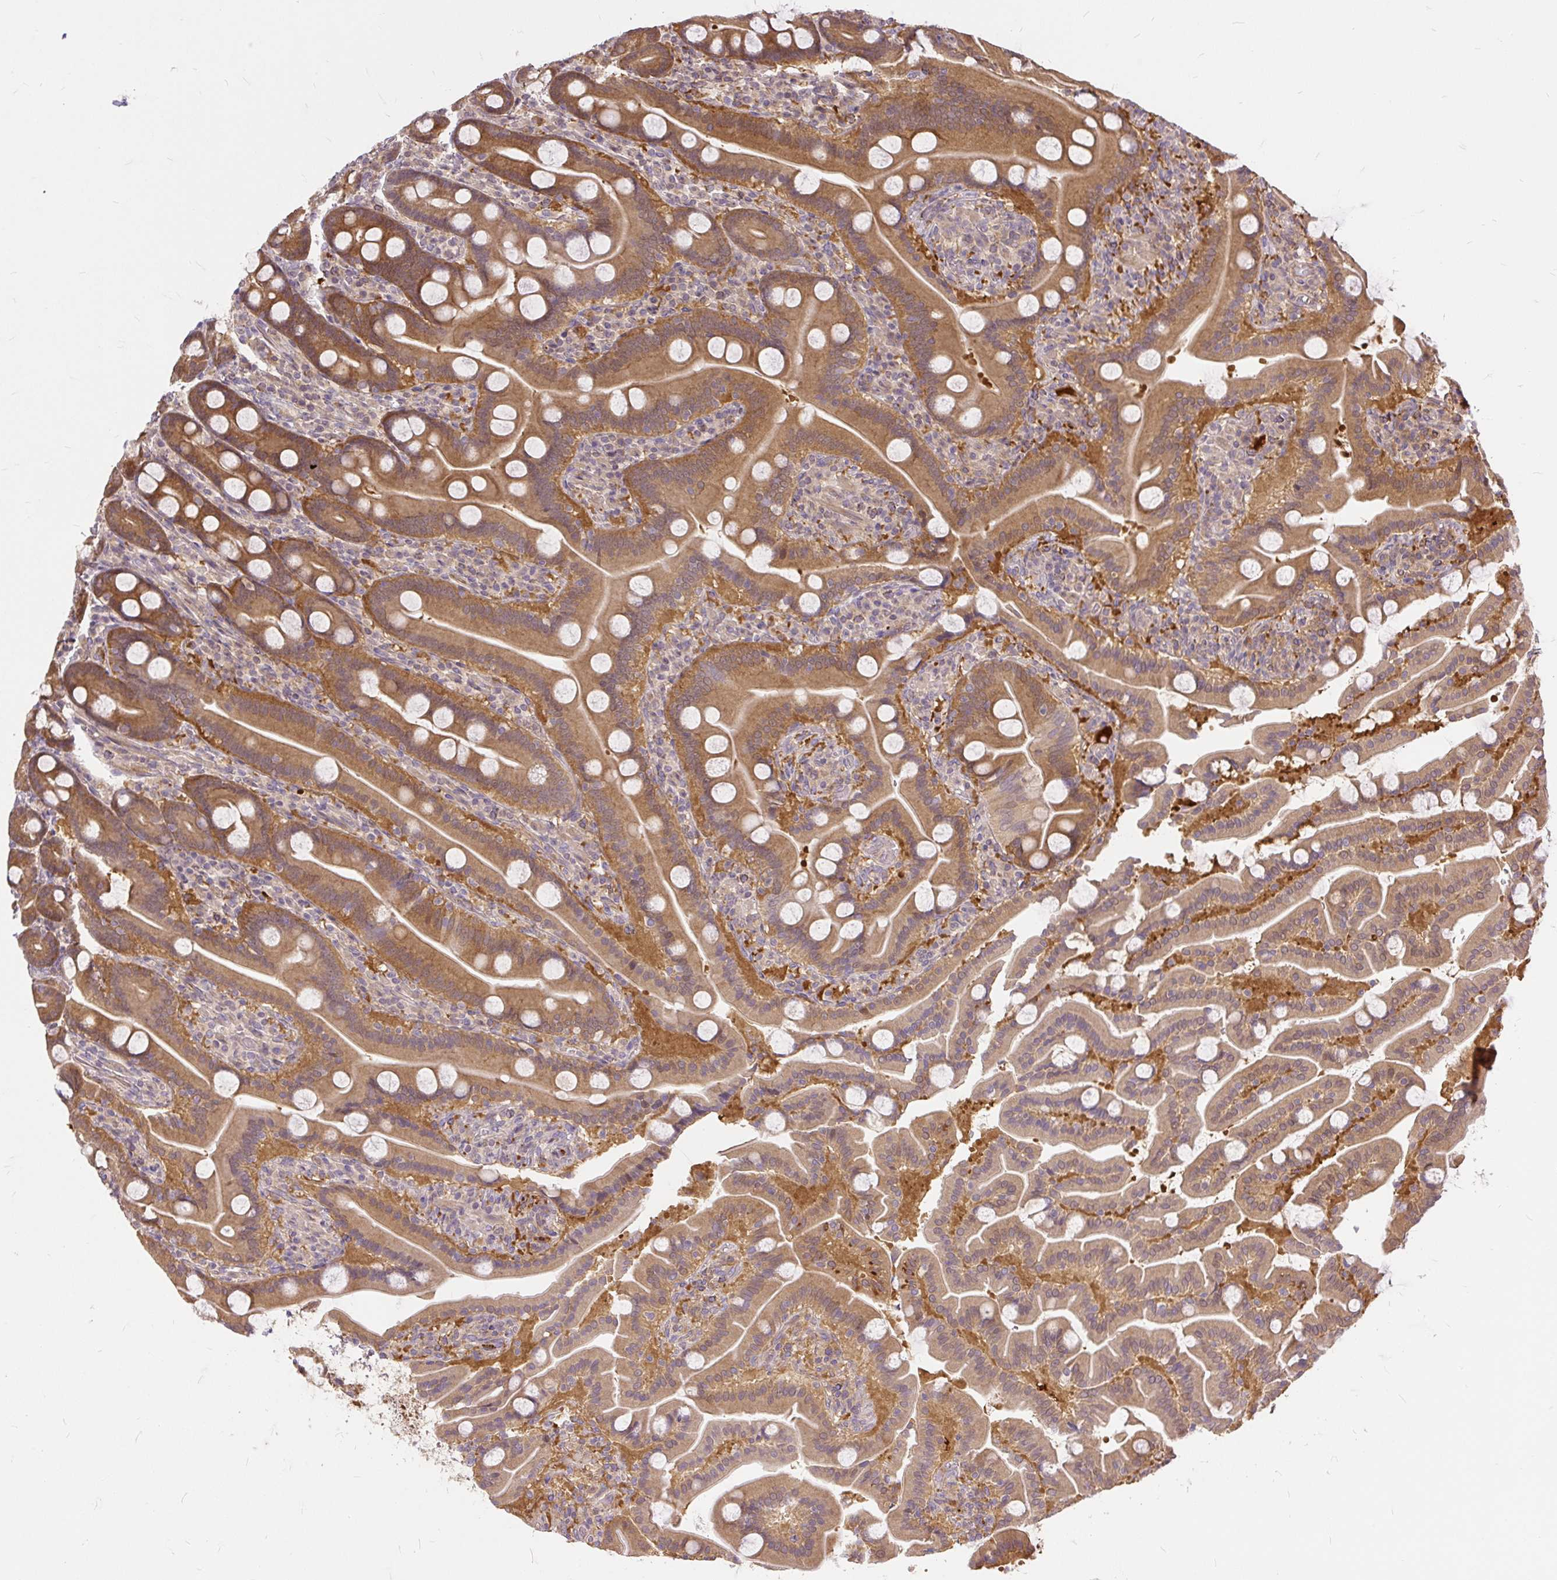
{"staining": {"intensity": "moderate", "quantity": ">75%", "location": "cytoplasmic/membranous"}, "tissue": "duodenum", "cell_type": "Glandular cells", "image_type": "normal", "snomed": [{"axis": "morphology", "description": "Normal tissue, NOS"}, {"axis": "topography", "description": "Duodenum"}], "caption": "Immunohistochemical staining of benign duodenum displays medium levels of moderate cytoplasmic/membranous positivity in approximately >75% of glandular cells. The protein is stained brown, and the nuclei are stained in blue (DAB IHC with brightfield microscopy, high magnification).", "gene": "AP5S1", "patient": {"sex": "male", "age": 55}}